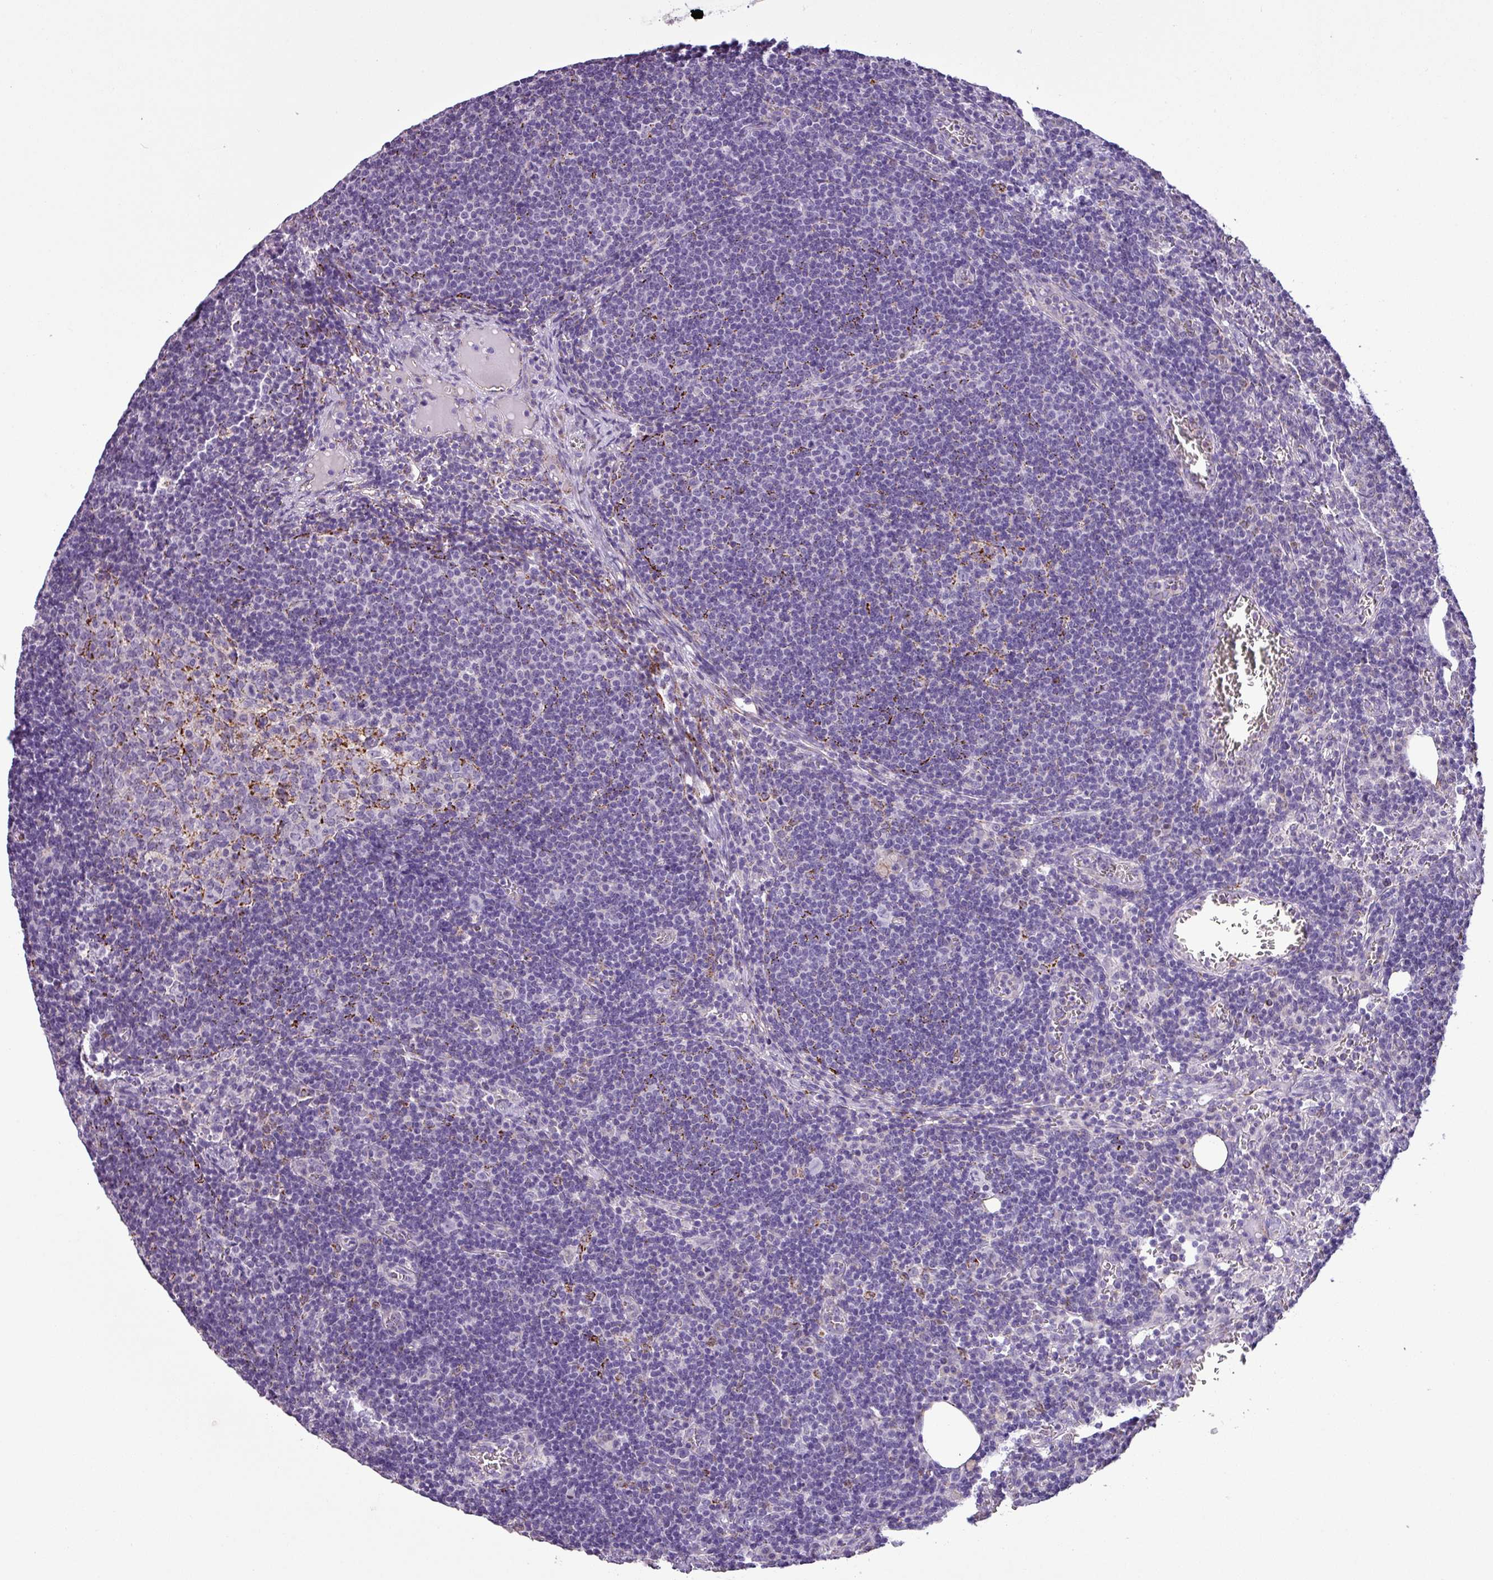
{"staining": {"intensity": "negative", "quantity": "none", "location": "none"}, "tissue": "lymph node", "cell_type": "Germinal center cells", "image_type": "normal", "snomed": [{"axis": "morphology", "description": "Normal tissue, NOS"}, {"axis": "topography", "description": "Lymph node"}], "caption": "Germinal center cells show no significant staining in unremarkable lymph node. (DAB immunohistochemistry (IHC), high magnification).", "gene": "ZNF667", "patient": {"sex": "female", "age": 27}}